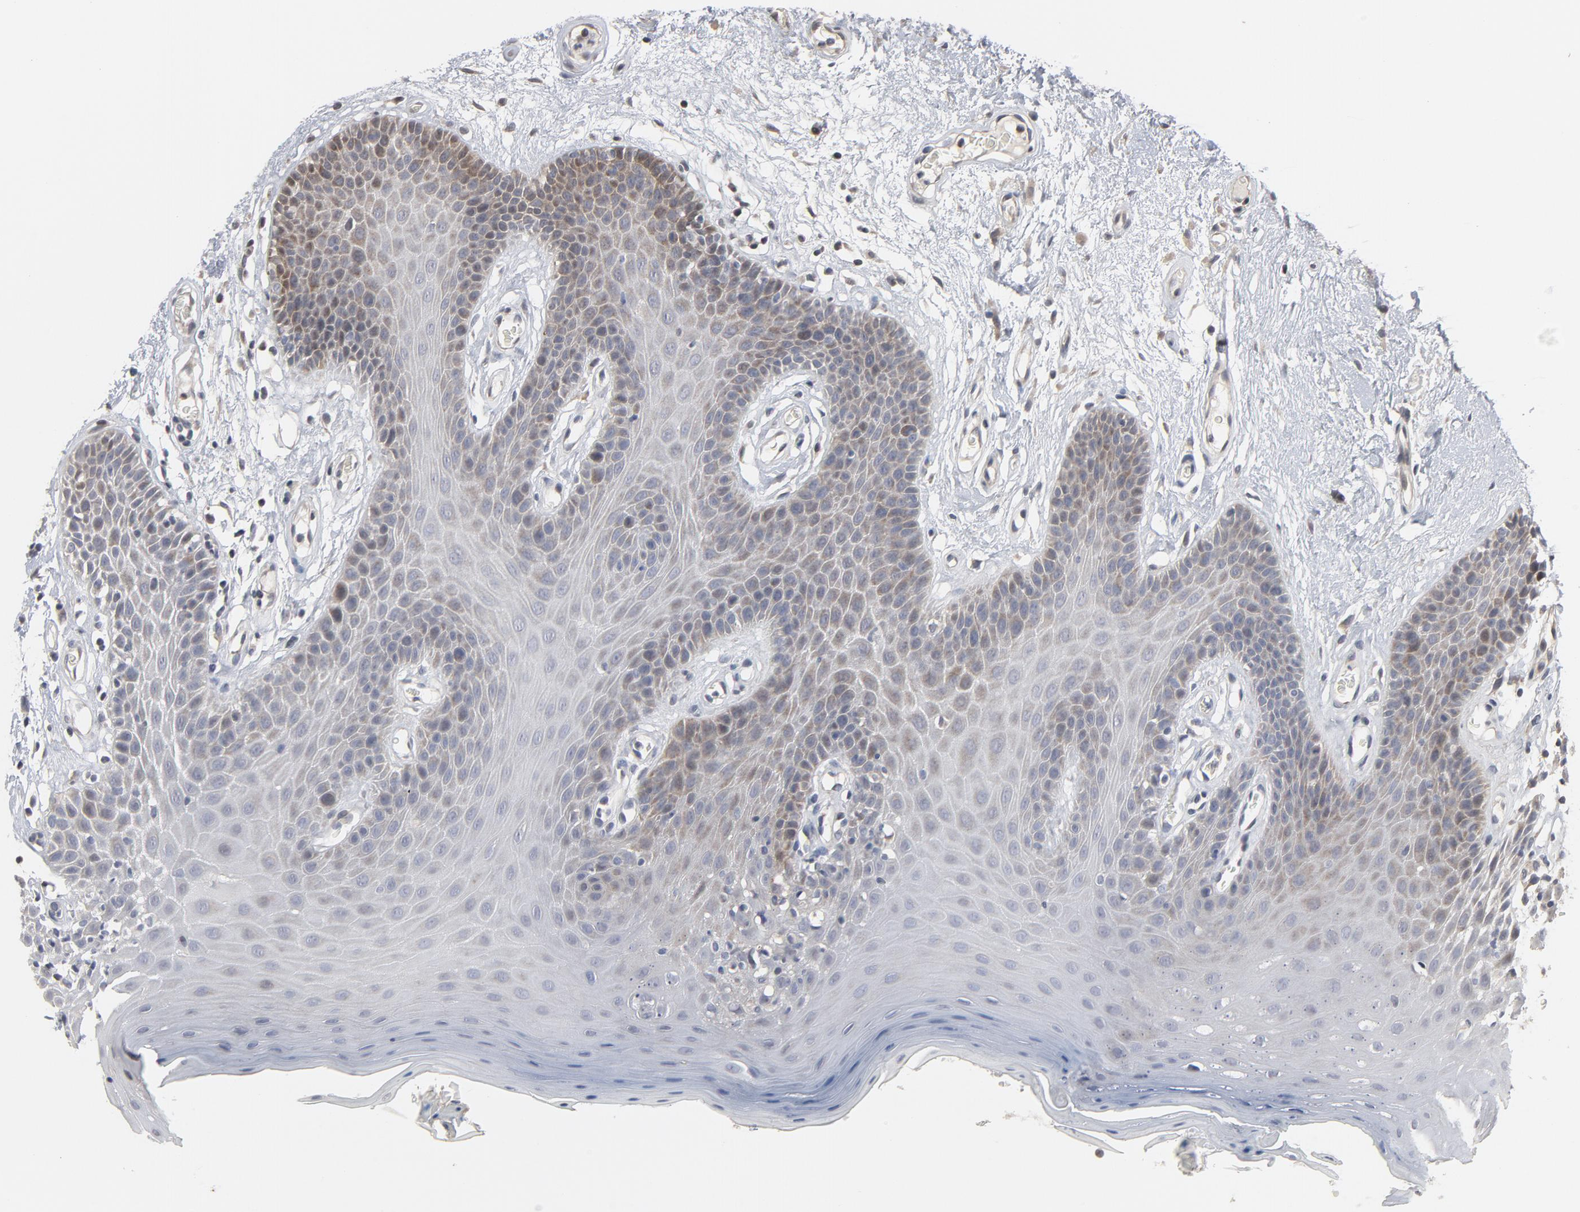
{"staining": {"intensity": "moderate", "quantity": "<25%", "location": "cytoplasmic/membranous"}, "tissue": "oral mucosa", "cell_type": "Squamous epithelial cells", "image_type": "normal", "snomed": [{"axis": "morphology", "description": "Normal tissue, NOS"}, {"axis": "morphology", "description": "Squamous cell carcinoma, NOS"}, {"axis": "topography", "description": "Skeletal muscle"}, {"axis": "topography", "description": "Oral tissue"}, {"axis": "topography", "description": "Head-Neck"}], "caption": "IHC micrograph of normal oral mucosa stained for a protein (brown), which exhibits low levels of moderate cytoplasmic/membranous staining in about <25% of squamous epithelial cells.", "gene": "PPP1R1B", "patient": {"sex": "male", "age": 71}}